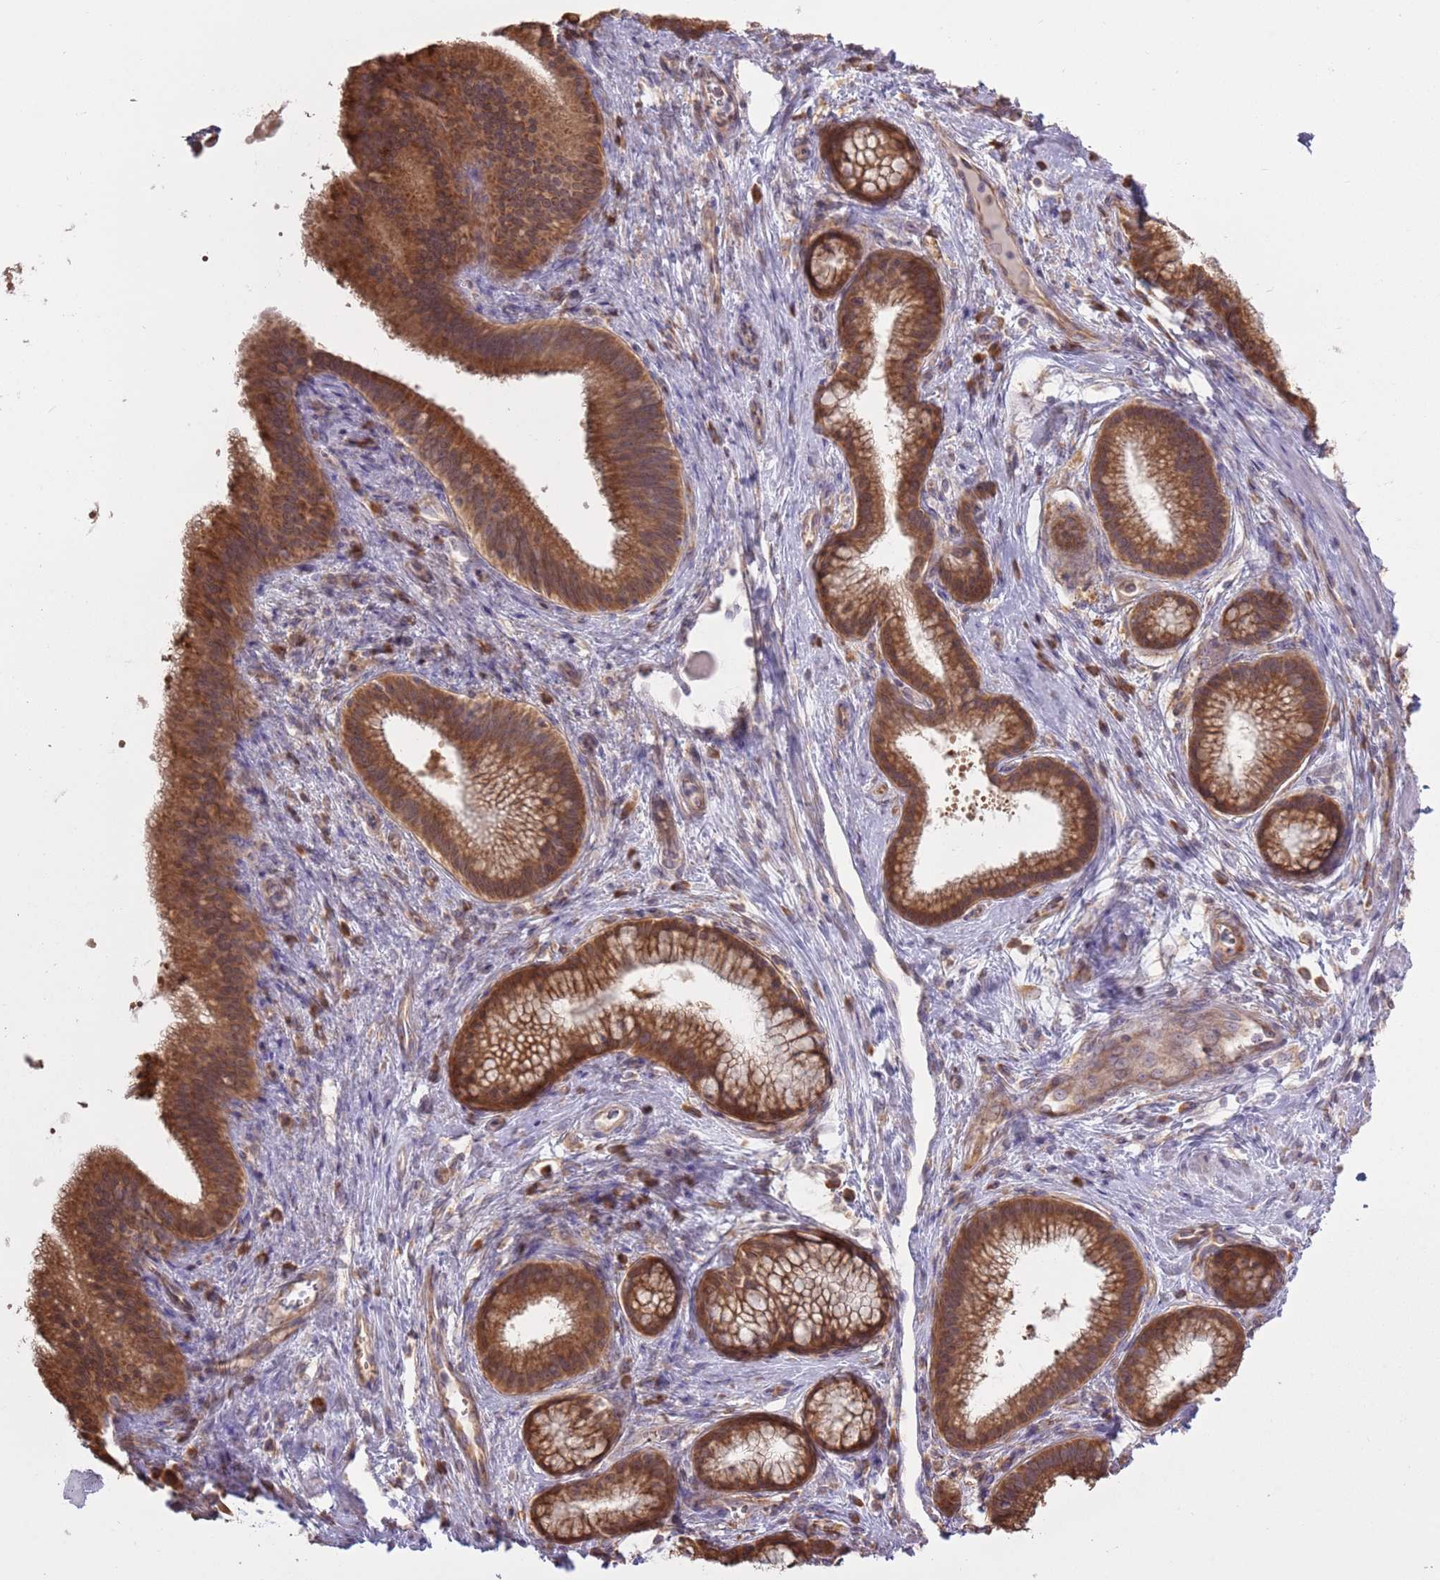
{"staining": {"intensity": "strong", "quantity": ">75%", "location": "cytoplasmic/membranous"}, "tissue": "pancreatic cancer", "cell_type": "Tumor cells", "image_type": "cancer", "snomed": [{"axis": "morphology", "description": "Adenocarcinoma, NOS"}, {"axis": "topography", "description": "Pancreas"}], "caption": "This histopathology image demonstrates IHC staining of pancreatic adenocarcinoma, with high strong cytoplasmic/membranous staining in about >75% of tumor cells.", "gene": "RPL17-C18orf32", "patient": {"sex": "male", "age": 72}}